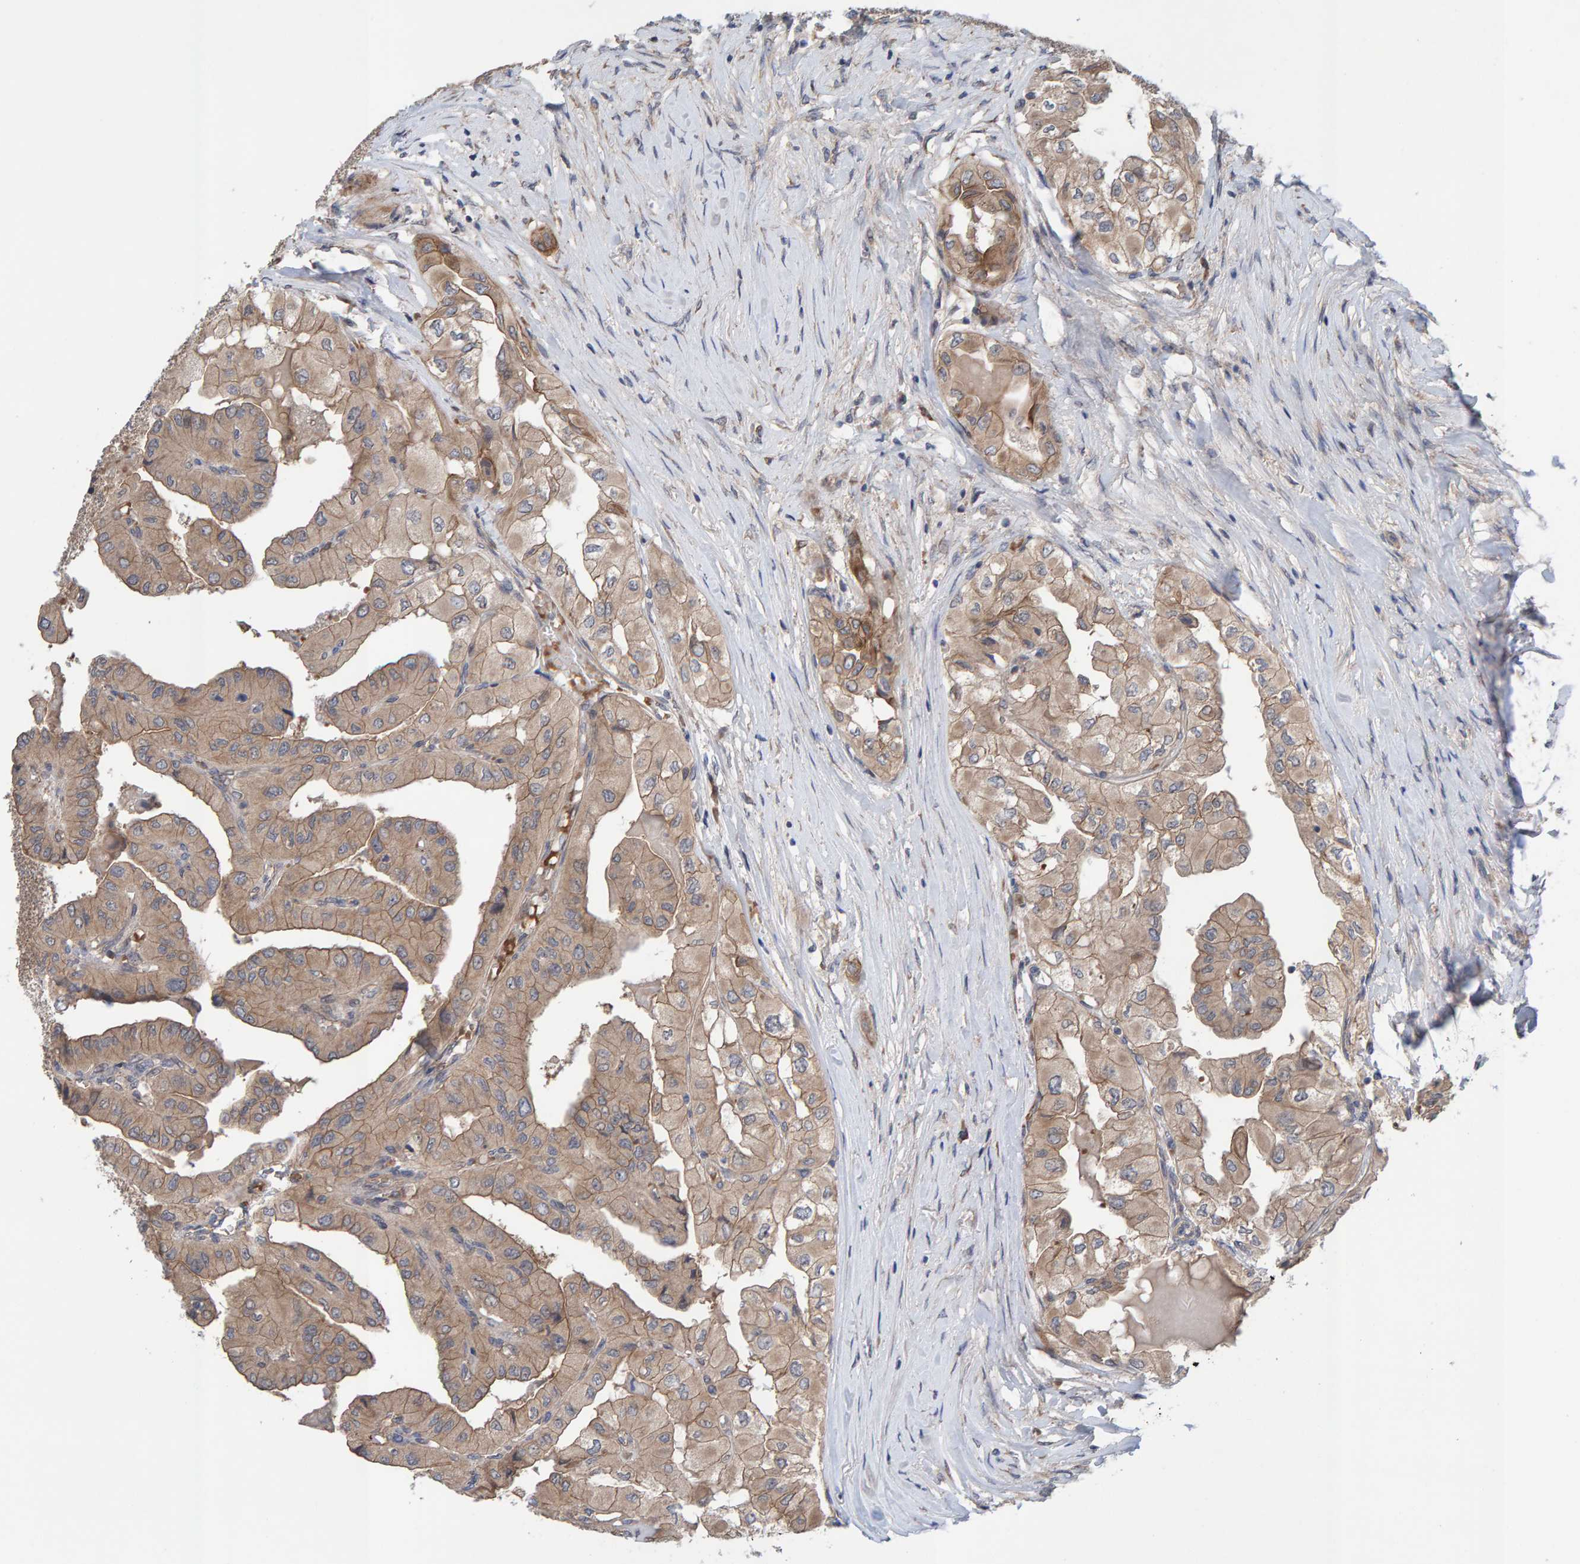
{"staining": {"intensity": "moderate", "quantity": ">75%", "location": "cytoplasmic/membranous"}, "tissue": "thyroid cancer", "cell_type": "Tumor cells", "image_type": "cancer", "snomed": [{"axis": "morphology", "description": "Papillary adenocarcinoma, NOS"}, {"axis": "topography", "description": "Thyroid gland"}], "caption": "Thyroid papillary adenocarcinoma stained with a brown dye exhibits moderate cytoplasmic/membranous positive expression in approximately >75% of tumor cells.", "gene": "LRSAM1", "patient": {"sex": "female", "age": 59}}